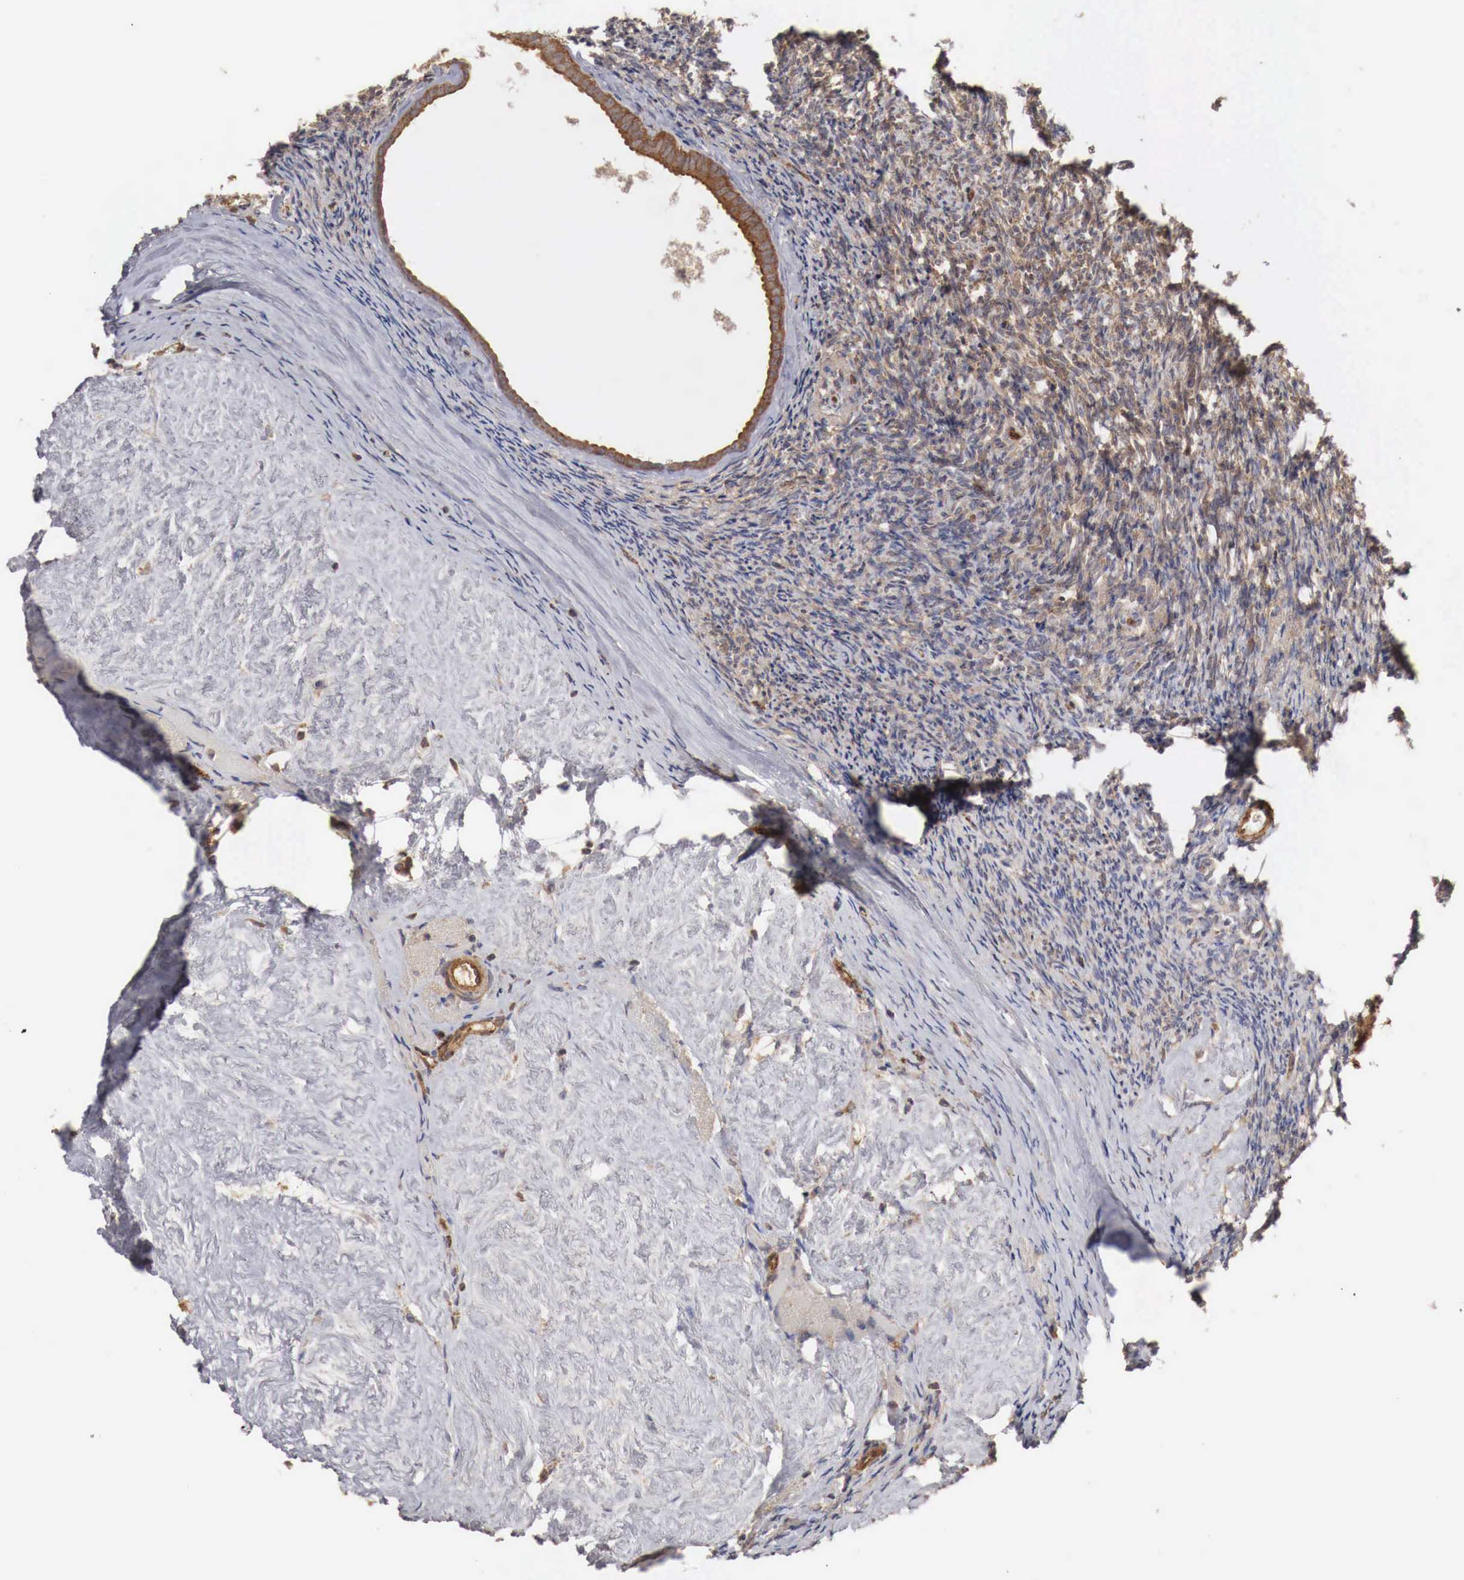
{"staining": {"intensity": "moderate", "quantity": ">75%", "location": "cytoplasmic/membranous"}, "tissue": "ovary", "cell_type": "Follicle cells", "image_type": "normal", "snomed": [{"axis": "morphology", "description": "Normal tissue, NOS"}, {"axis": "topography", "description": "Ovary"}], "caption": "Brown immunohistochemical staining in benign ovary shows moderate cytoplasmic/membranous staining in approximately >75% of follicle cells.", "gene": "ARMCX4", "patient": {"sex": "female", "age": 53}}